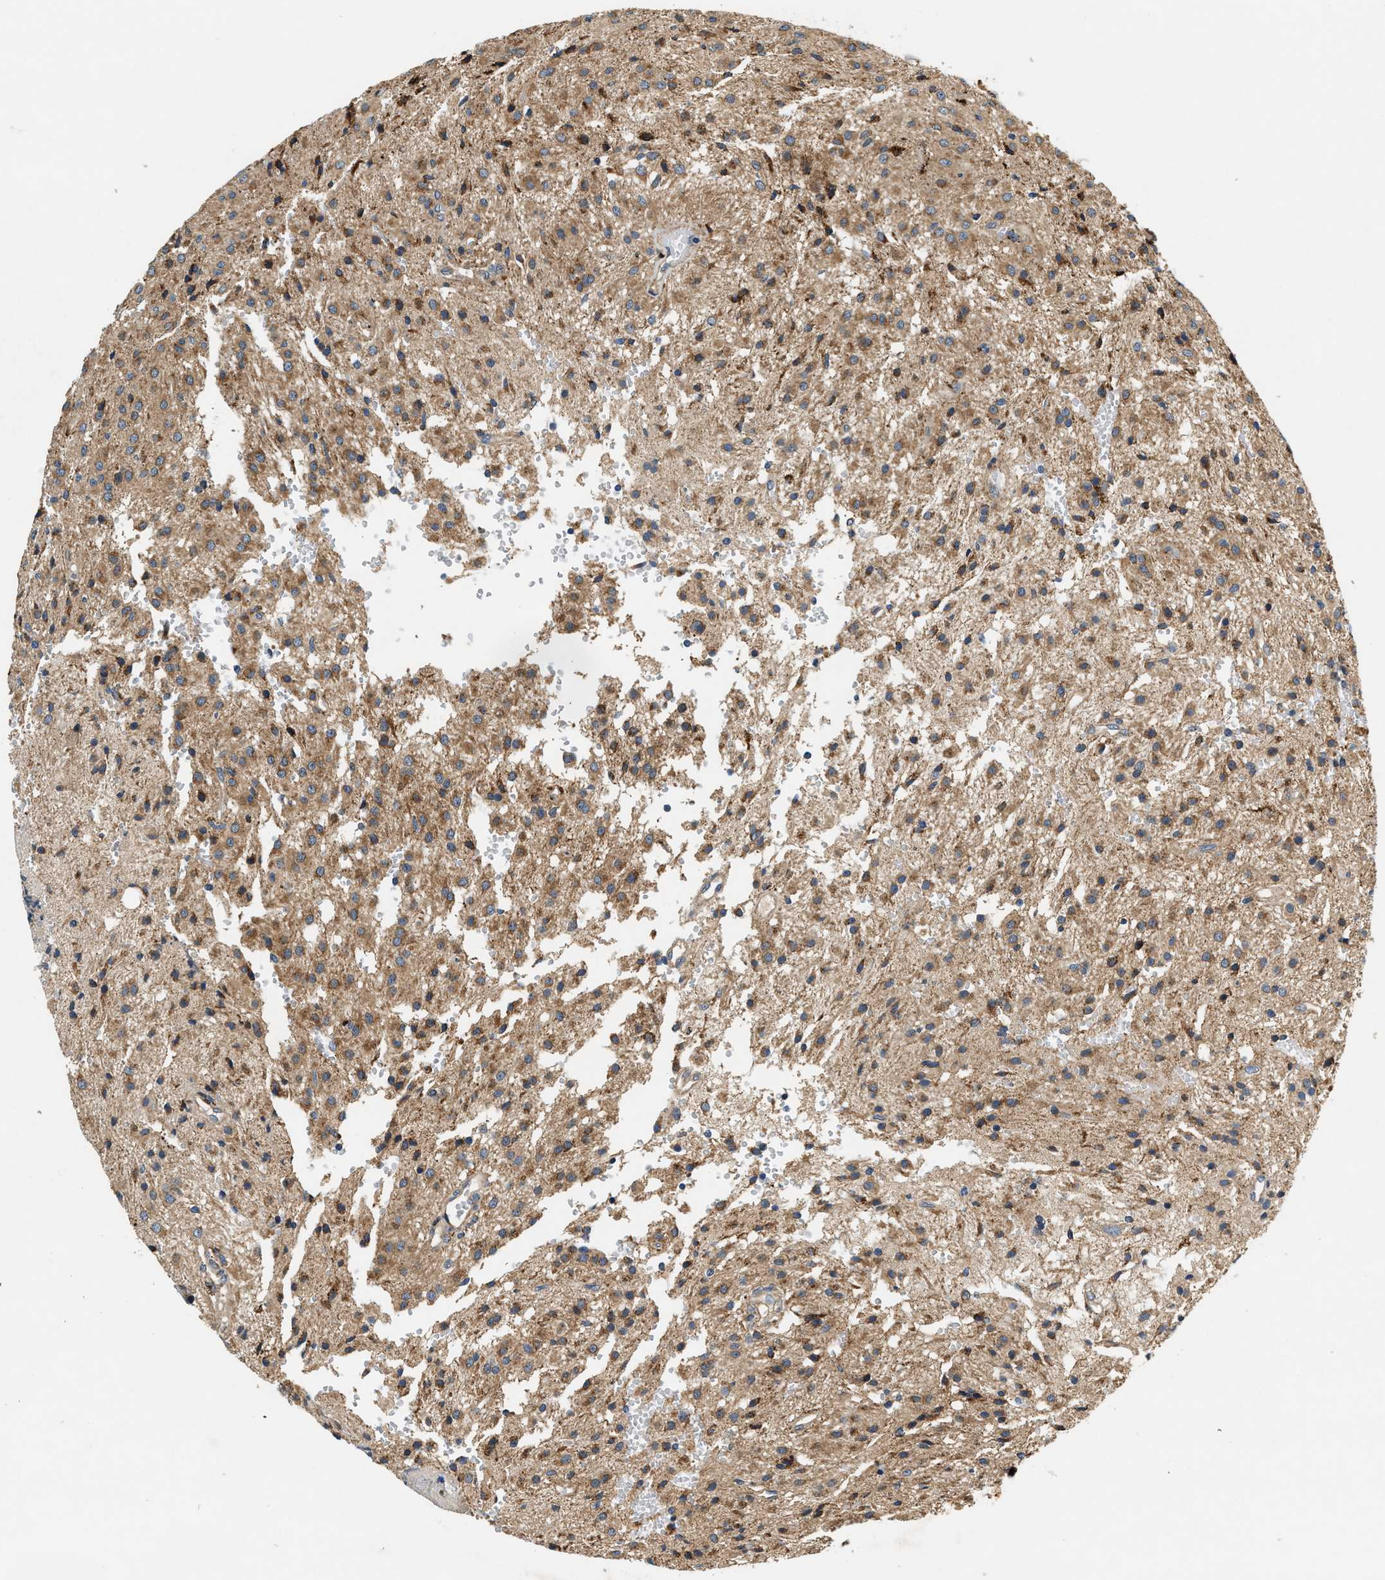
{"staining": {"intensity": "moderate", "quantity": ">75%", "location": "cytoplasmic/membranous"}, "tissue": "glioma", "cell_type": "Tumor cells", "image_type": "cancer", "snomed": [{"axis": "morphology", "description": "Glioma, malignant, High grade"}, {"axis": "topography", "description": "Brain"}], "caption": "Immunohistochemistry image of neoplastic tissue: human glioma stained using immunohistochemistry shows medium levels of moderate protein expression localized specifically in the cytoplasmic/membranous of tumor cells, appearing as a cytoplasmic/membranous brown color.", "gene": "DUSP10", "patient": {"sex": "female", "age": 59}}